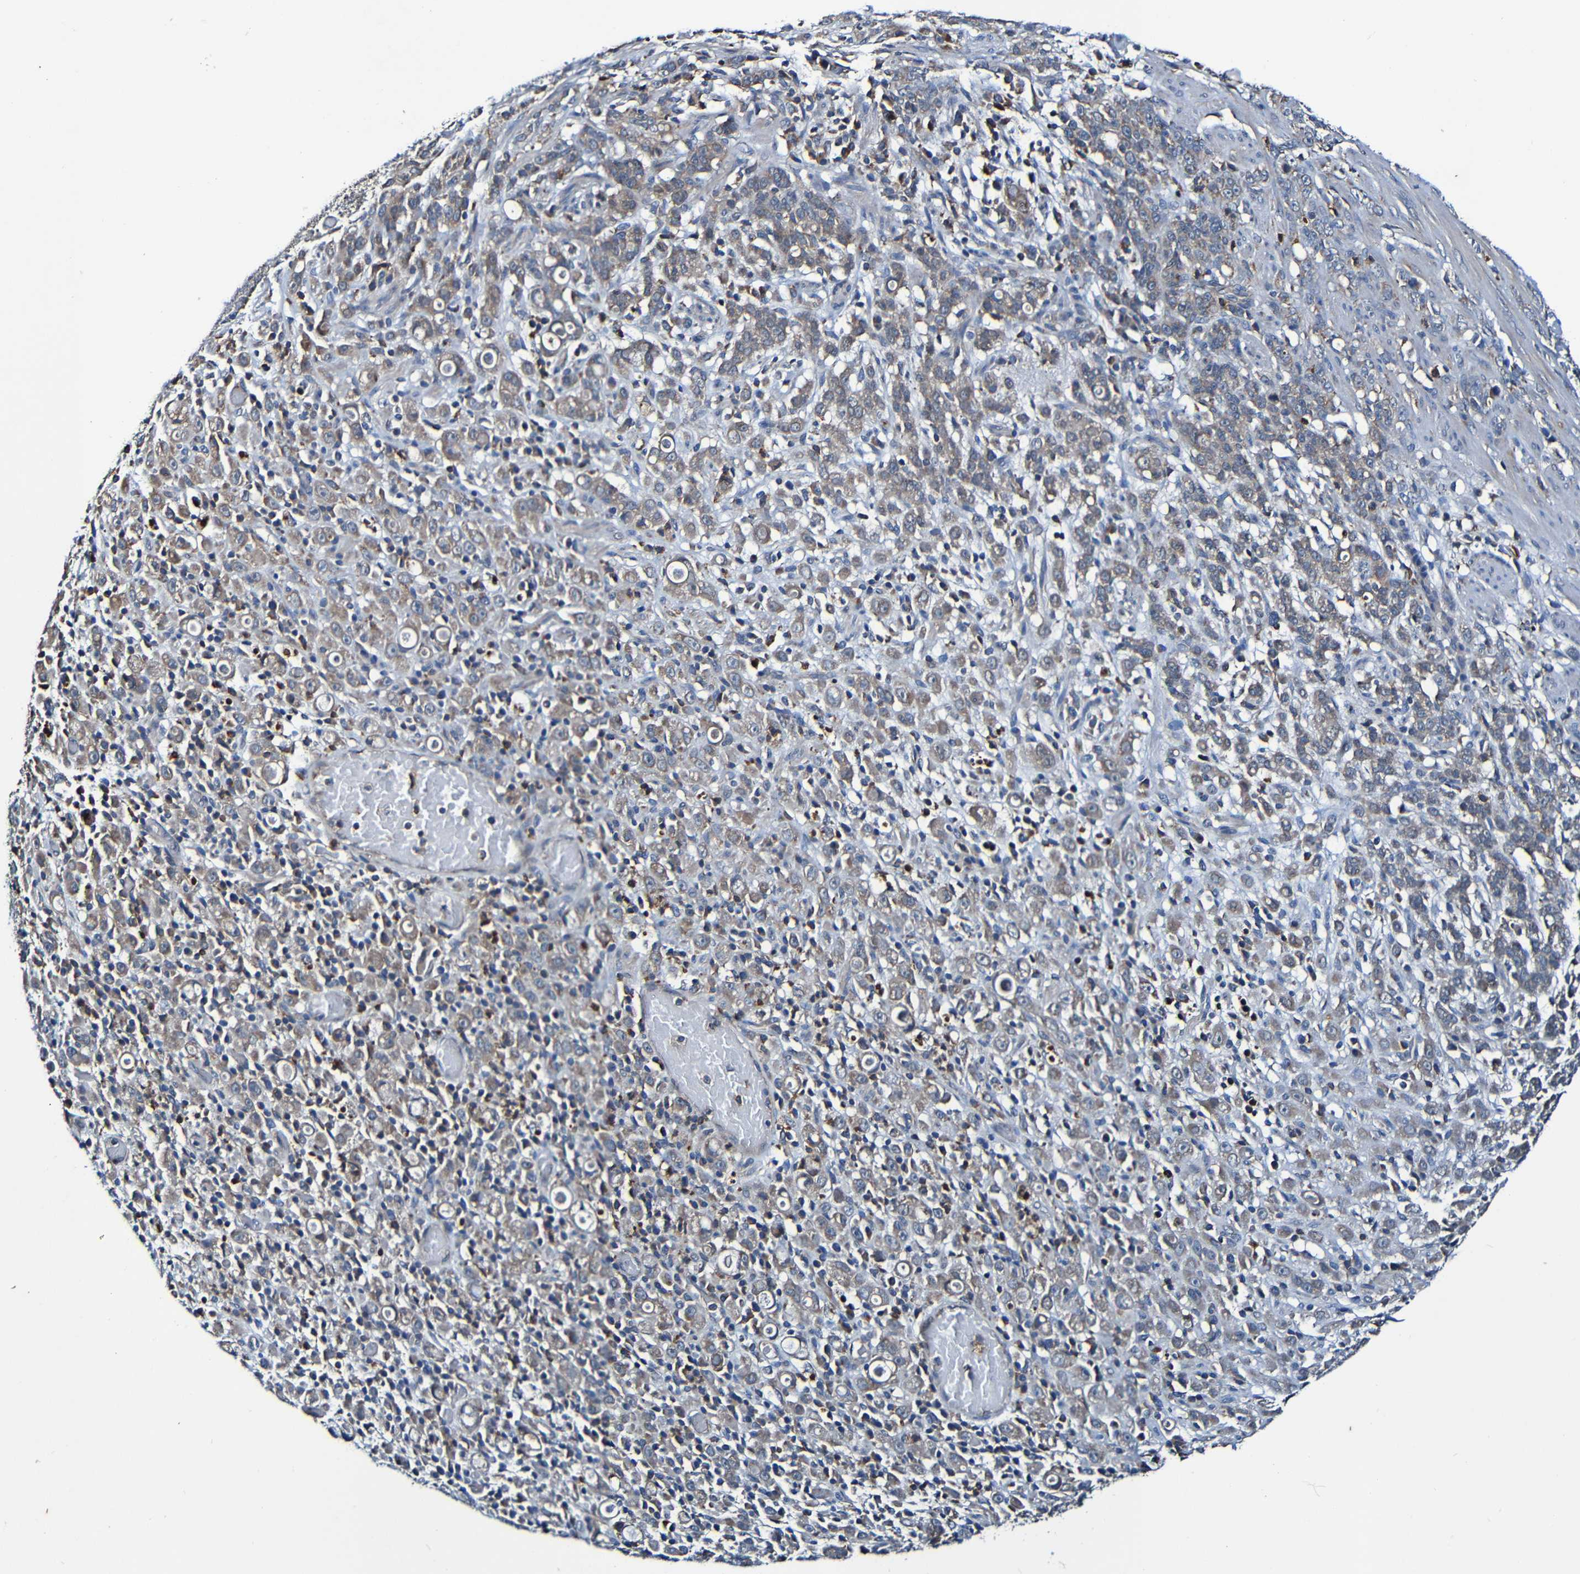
{"staining": {"intensity": "moderate", "quantity": ">75%", "location": "cytoplasmic/membranous"}, "tissue": "stomach cancer", "cell_type": "Tumor cells", "image_type": "cancer", "snomed": [{"axis": "morphology", "description": "Adenocarcinoma, NOS"}, {"axis": "topography", "description": "Stomach, lower"}], "caption": "Stomach adenocarcinoma stained for a protein (brown) reveals moderate cytoplasmic/membranous positive staining in about >75% of tumor cells.", "gene": "ADAM15", "patient": {"sex": "male", "age": 88}}